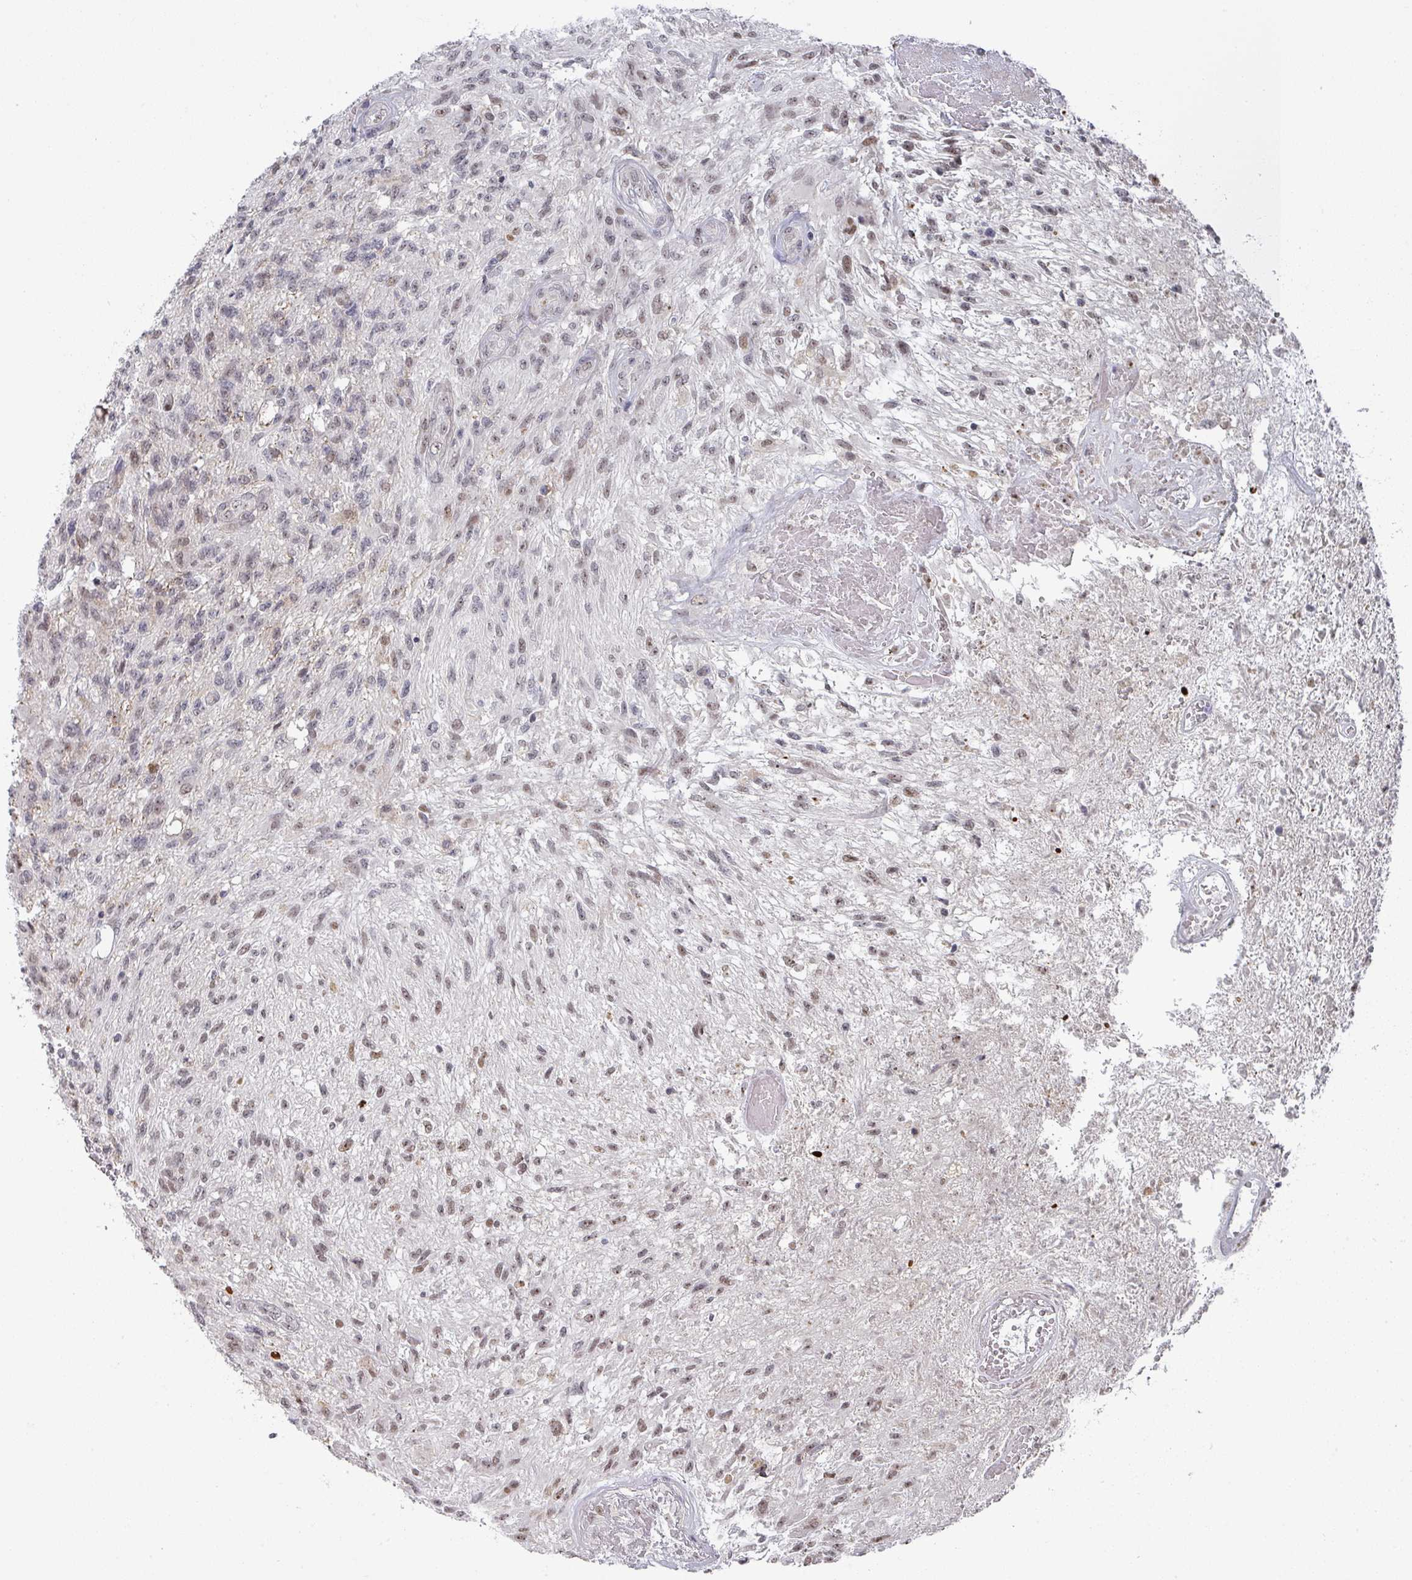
{"staining": {"intensity": "weak", "quantity": ">75%", "location": "nuclear"}, "tissue": "glioma", "cell_type": "Tumor cells", "image_type": "cancer", "snomed": [{"axis": "morphology", "description": "Glioma, malignant, High grade"}, {"axis": "topography", "description": "Brain"}], "caption": "Glioma tissue shows weak nuclear expression in about >75% of tumor cells The protein of interest is shown in brown color, while the nuclei are stained blue.", "gene": "ZNF654", "patient": {"sex": "male", "age": 56}}